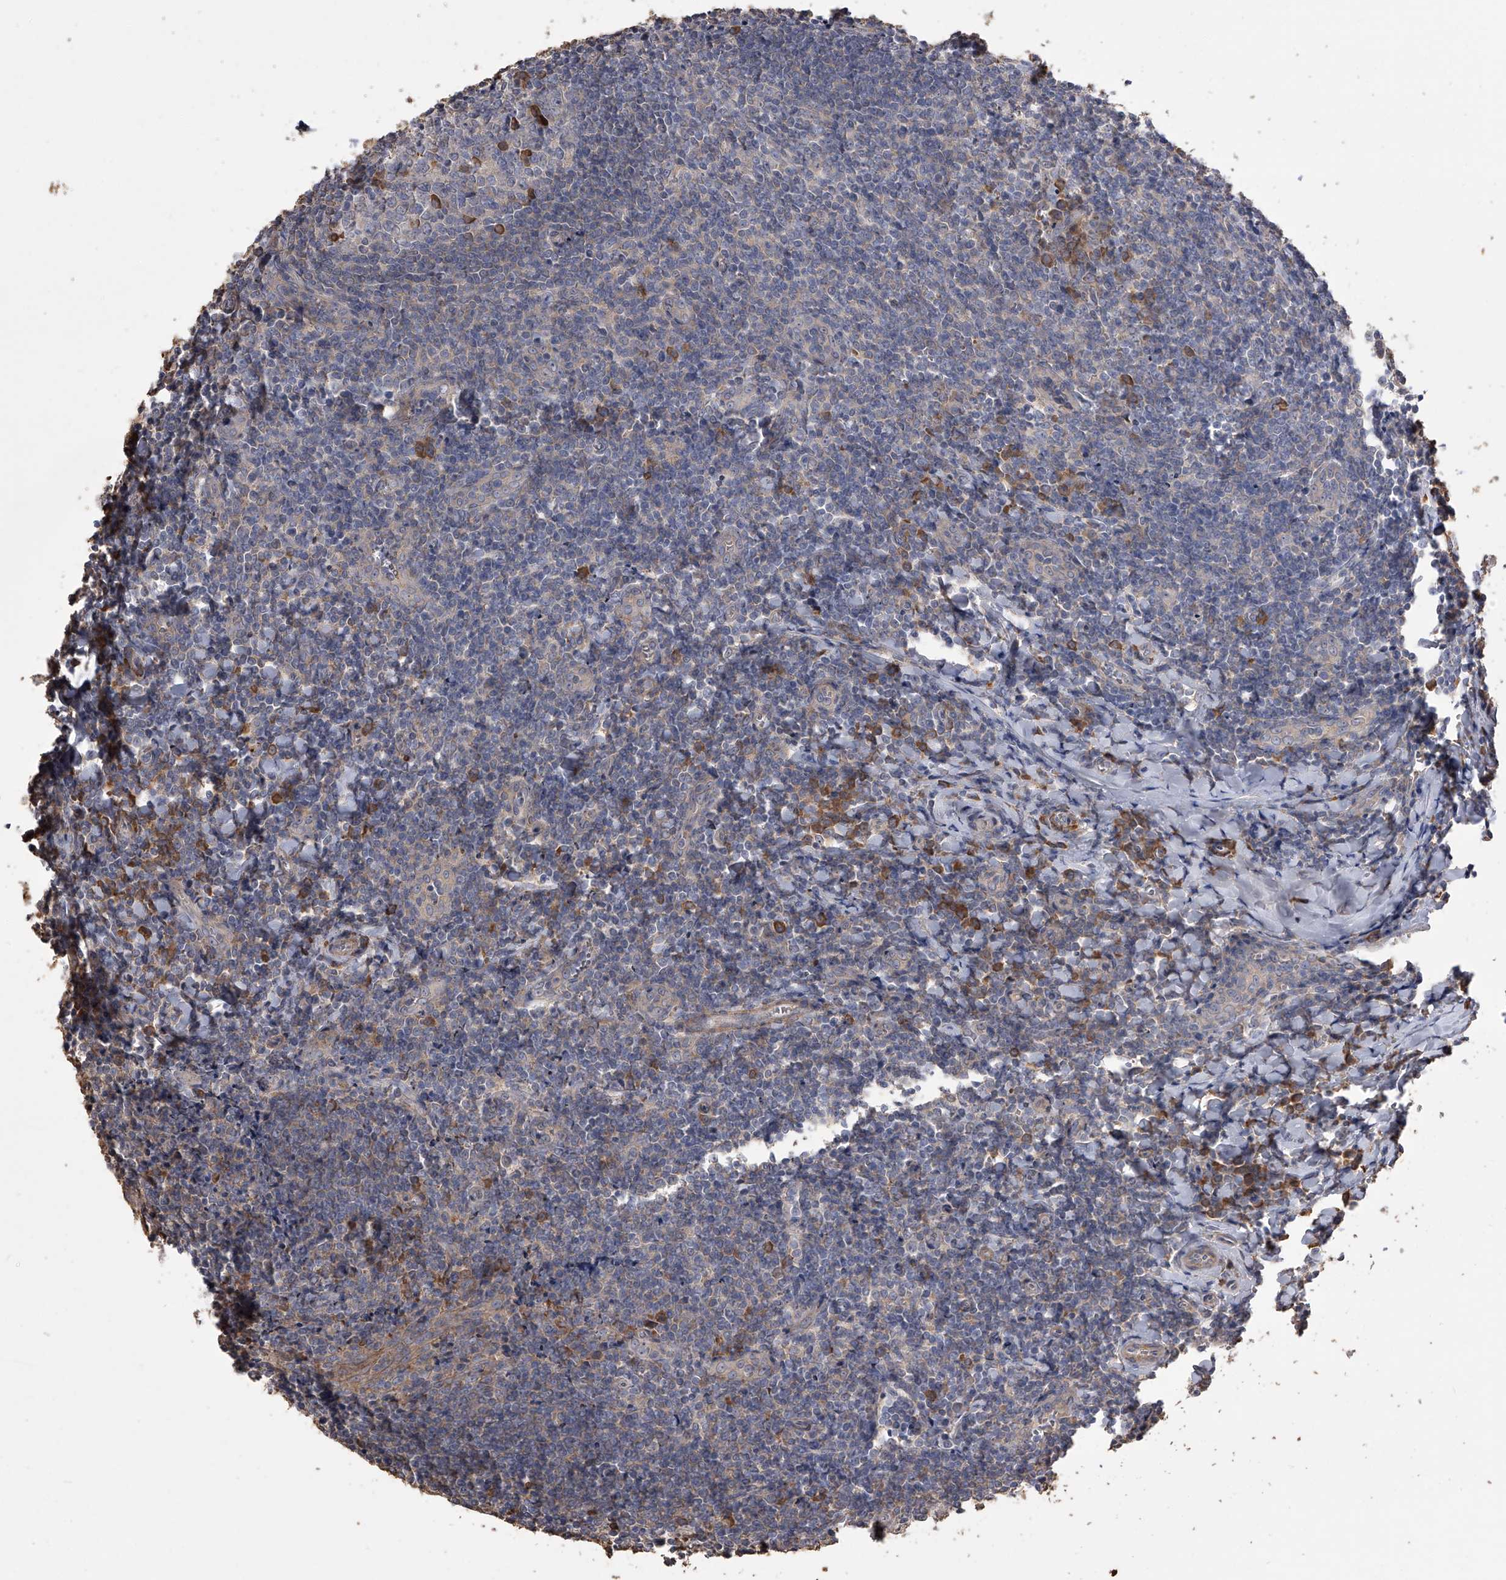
{"staining": {"intensity": "moderate", "quantity": "<25%", "location": "cytoplasmic/membranous"}, "tissue": "tonsil", "cell_type": "Germinal center cells", "image_type": "normal", "snomed": [{"axis": "morphology", "description": "Normal tissue, NOS"}, {"axis": "topography", "description": "Tonsil"}], "caption": "DAB (3,3'-diaminobenzidine) immunohistochemical staining of benign tonsil displays moderate cytoplasmic/membranous protein staining in about <25% of germinal center cells. (DAB (3,3'-diaminobenzidine) IHC with brightfield microscopy, high magnification).", "gene": "ZNF343", "patient": {"sex": "male", "age": 27}}